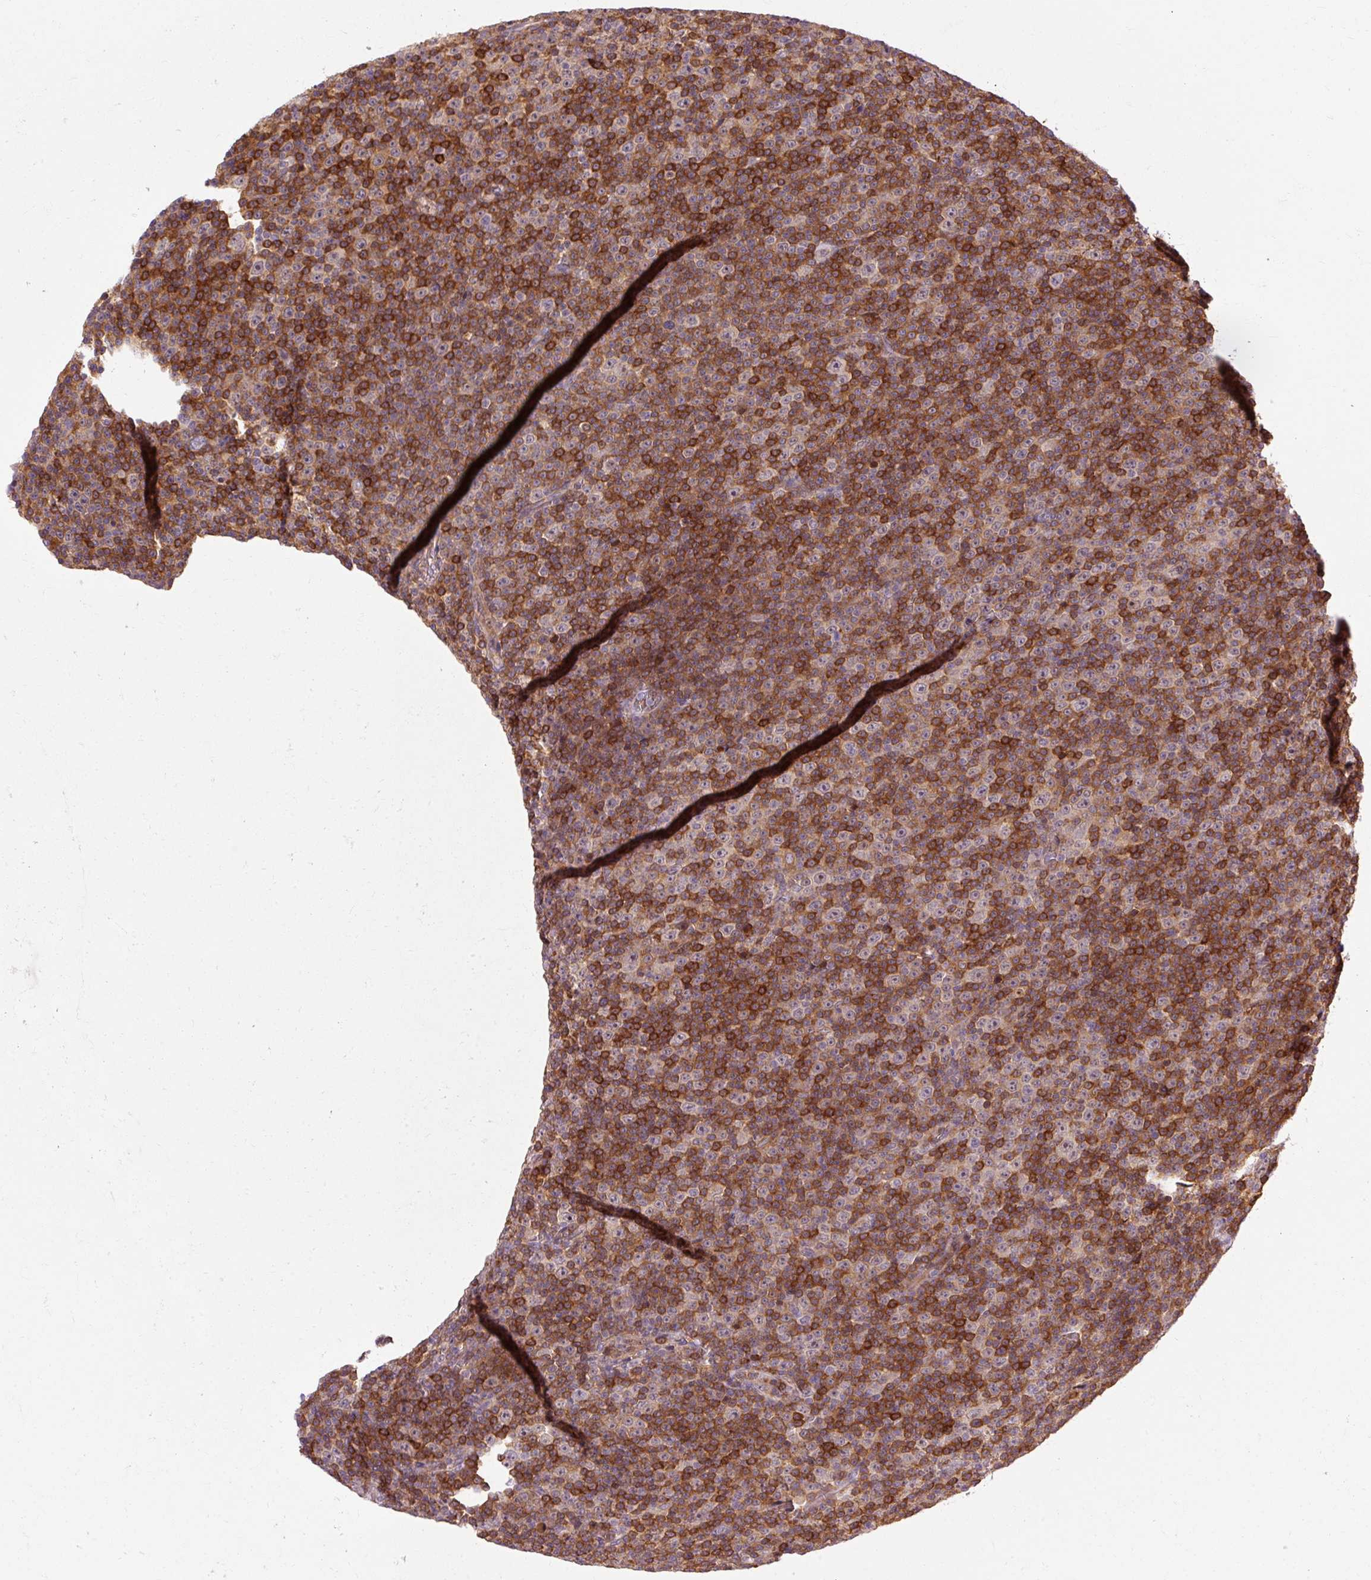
{"staining": {"intensity": "strong", "quantity": "25%-75%", "location": "cytoplasmic/membranous"}, "tissue": "lymphoma", "cell_type": "Tumor cells", "image_type": "cancer", "snomed": [{"axis": "morphology", "description": "Malignant lymphoma, non-Hodgkin's type, Low grade"}, {"axis": "topography", "description": "Lymph node"}], "caption": "Protein staining of lymphoma tissue displays strong cytoplasmic/membranous positivity in approximately 25%-75% of tumor cells.", "gene": "CEBPZ", "patient": {"sex": "female", "age": 67}}